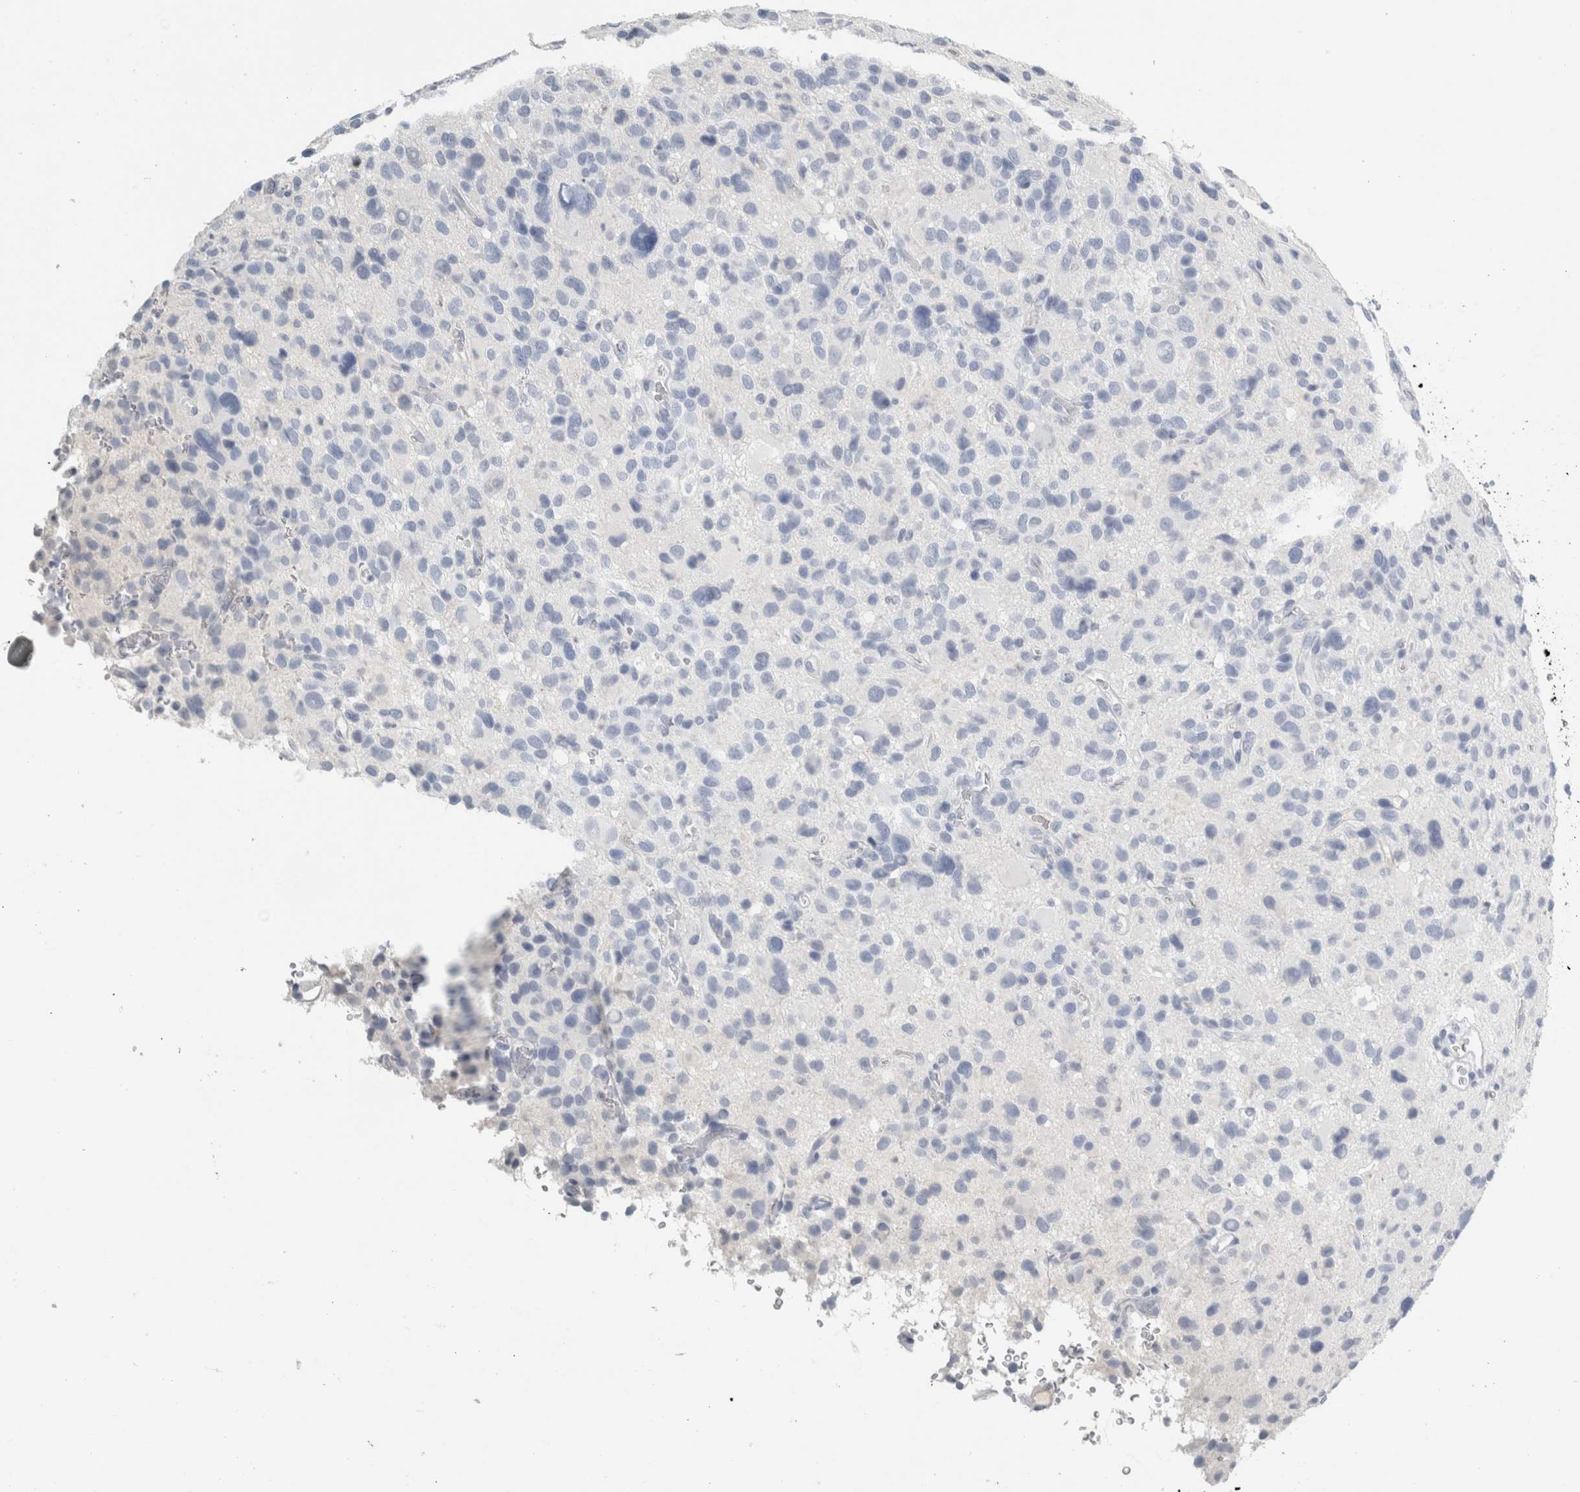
{"staining": {"intensity": "negative", "quantity": "none", "location": "none"}, "tissue": "glioma", "cell_type": "Tumor cells", "image_type": "cancer", "snomed": [{"axis": "morphology", "description": "Glioma, malignant, High grade"}, {"axis": "topography", "description": "Brain"}], "caption": "IHC photomicrograph of human glioma stained for a protein (brown), which reveals no expression in tumor cells.", "gene": "TSPAN8", "patient": {"sex": "male", "age": 48}}